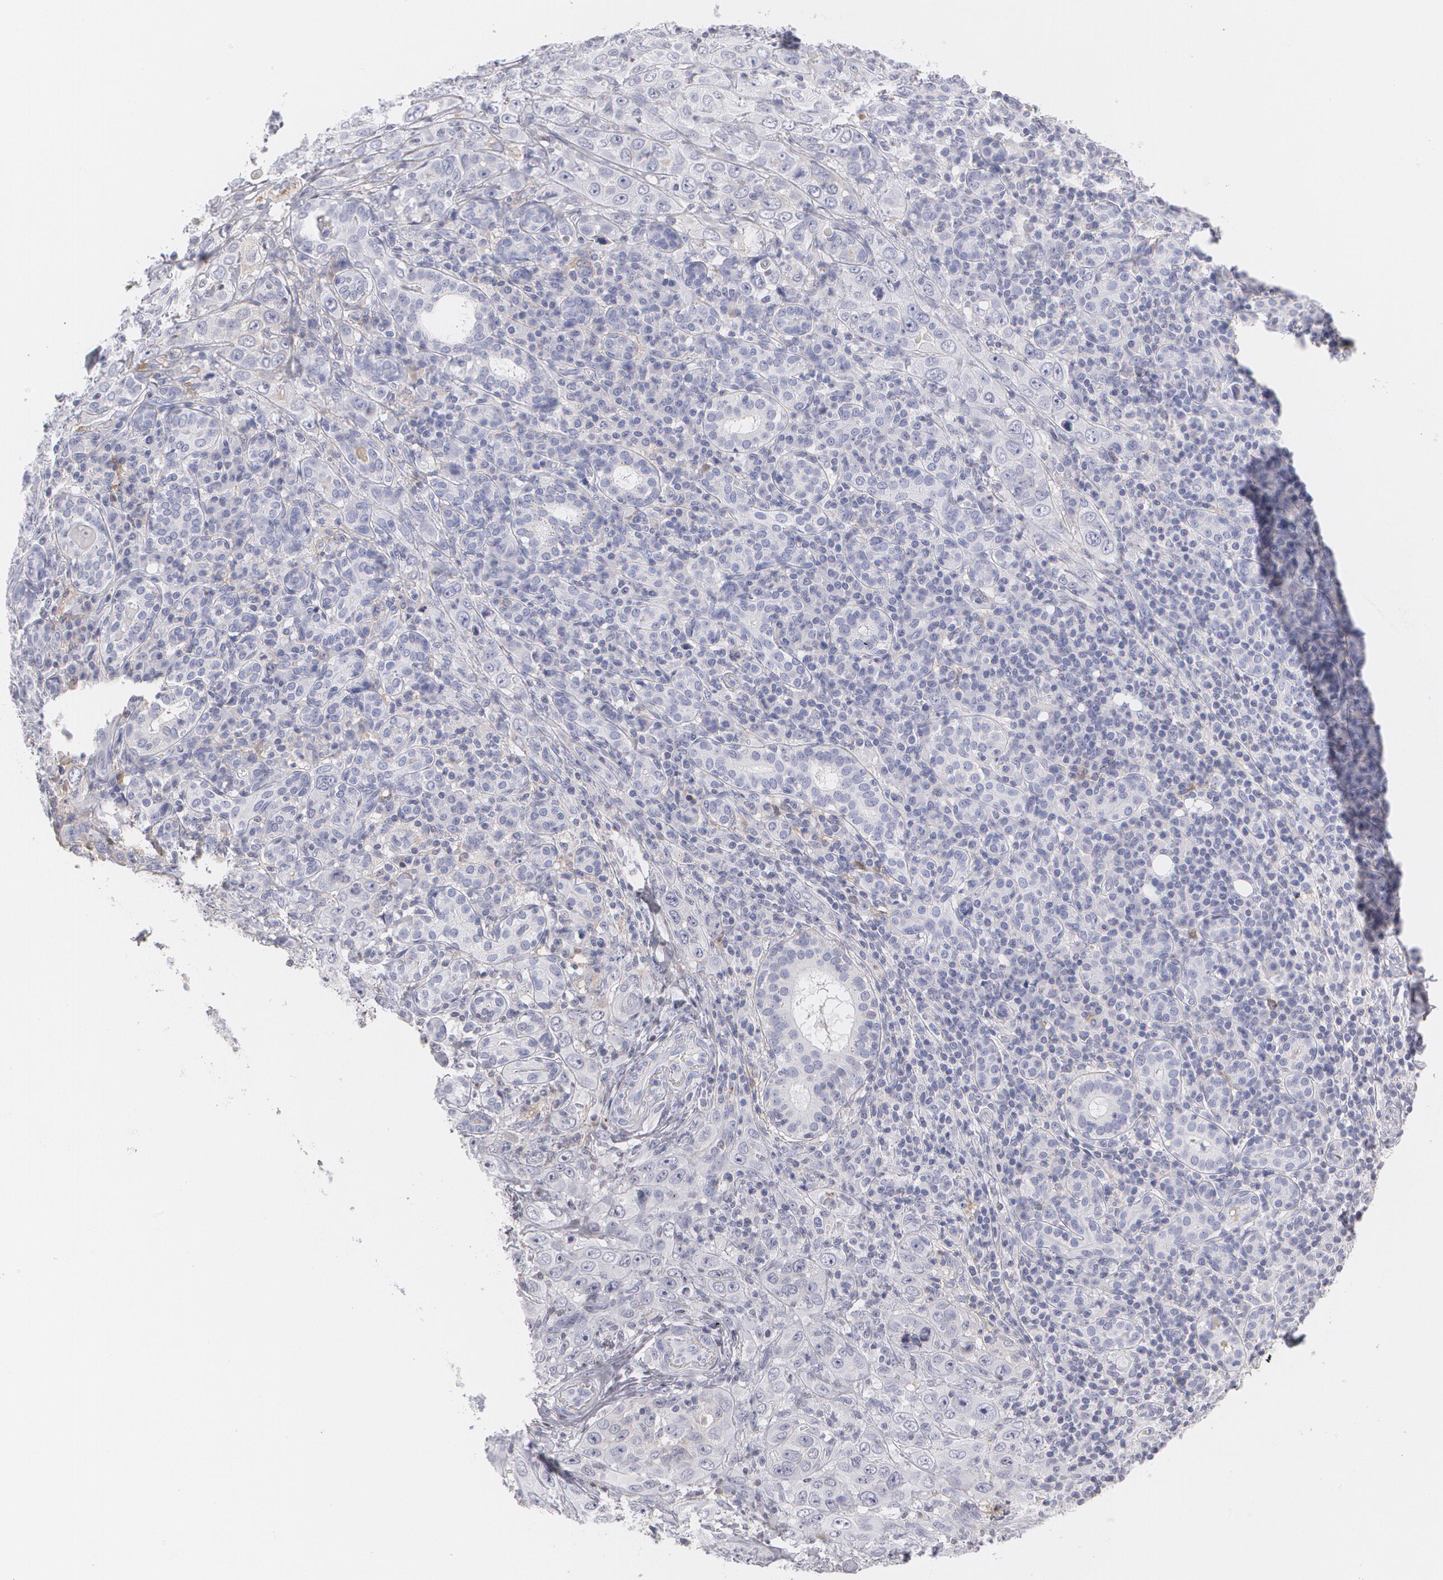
{"staining": {"intensity": "negative", "quantity": "none", "location": "none"}, "tissue": "skin cancer", "cell_type": "Tumor cells", "image_type": "cancer", "snomed": [{"axis": "morphology", "description": "Squamous cell carcinoma, NOS"}, {"axis": "topography", "description": "Skin"}], "caption": "IHC histopathology image of human skin squamous cell carcinoma stained for a protein (brown), which exhibits no positivity in tumor cells. Nuclei are stained in blue.", "gene": "SERPINA1", "patient": {"sex": "male", "age": 84}}